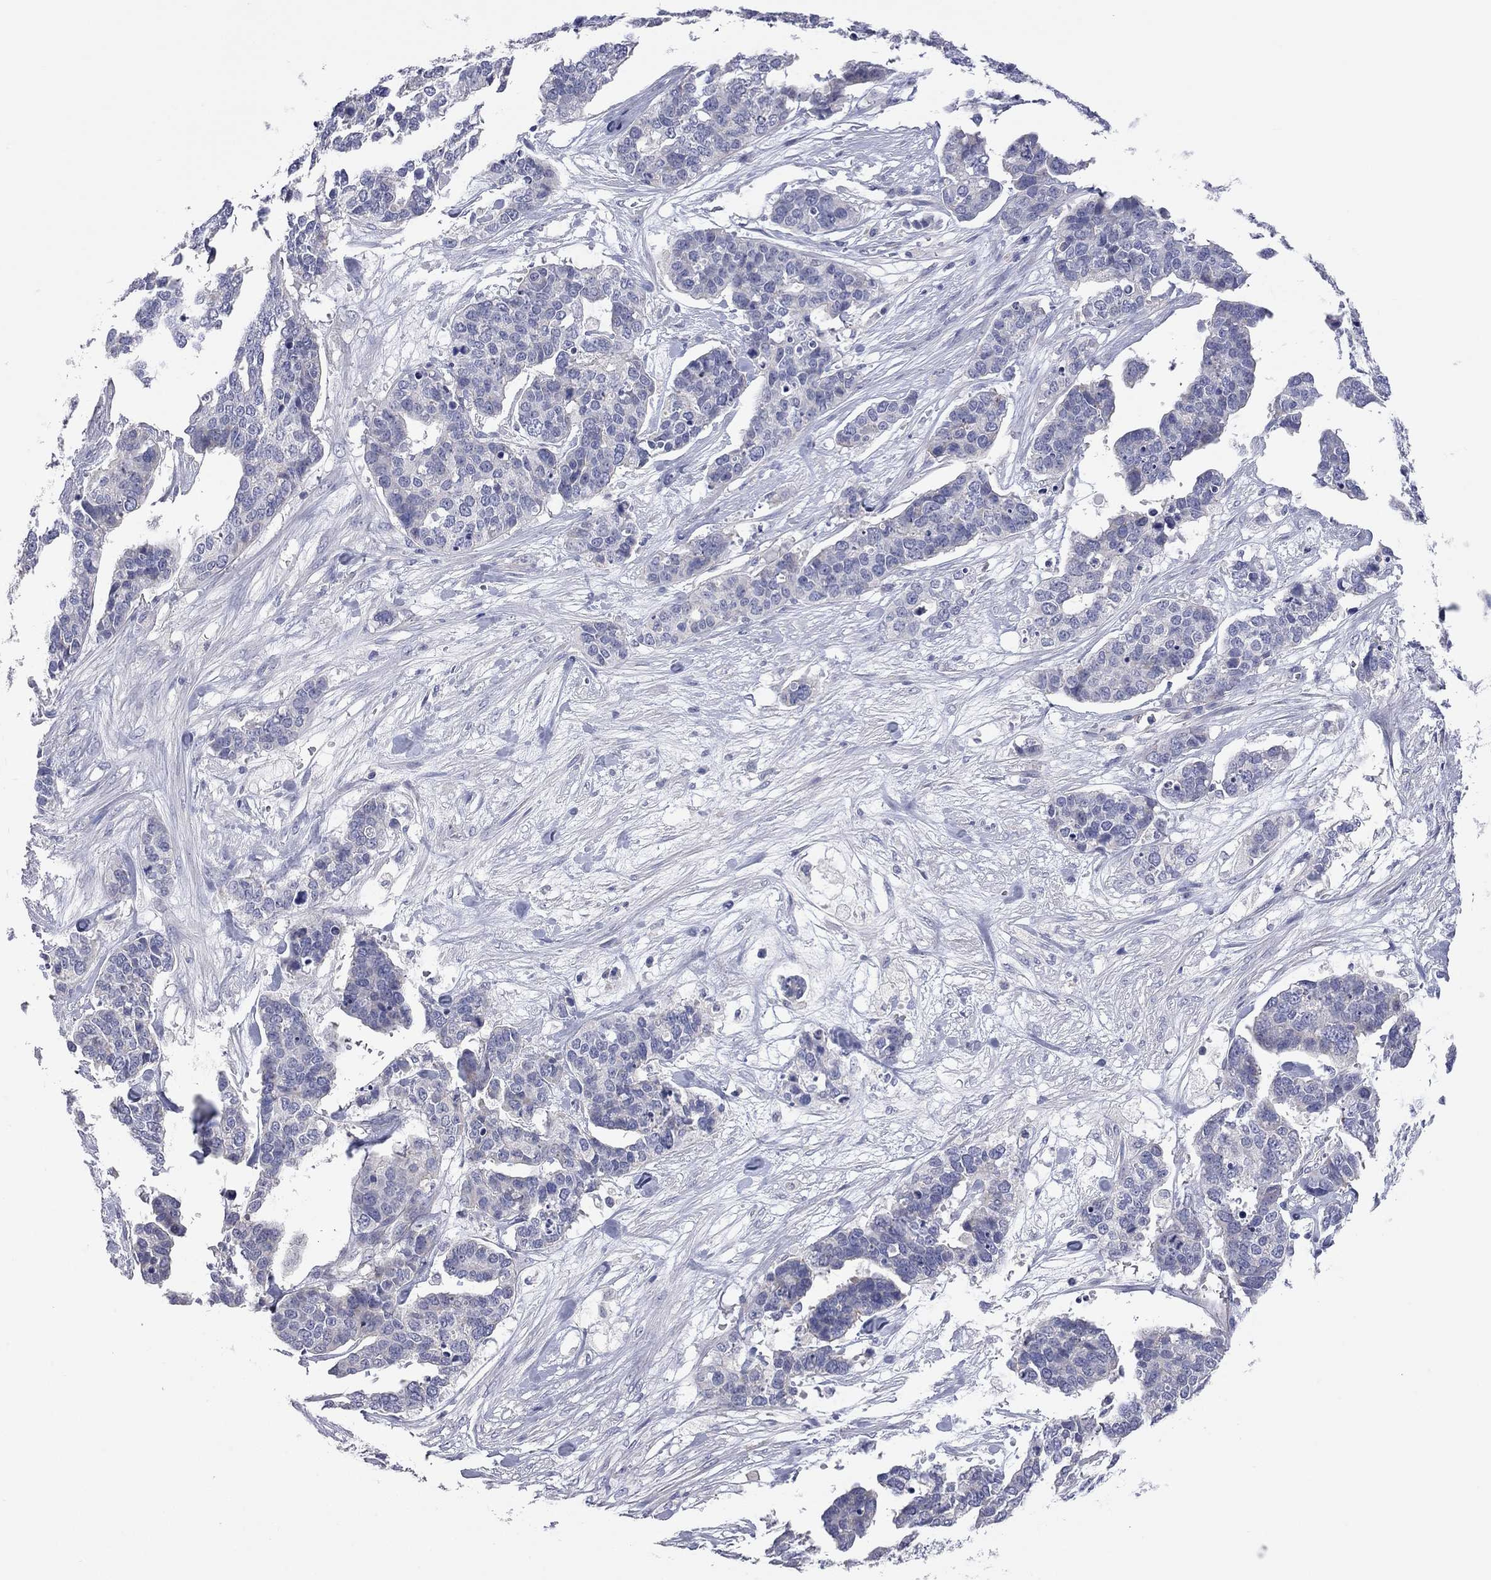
{"staining": {"intensity": "negative", "quantity": "none", "location": "none"}, "tissue": "ovarian cancer", "cell_type": "Tumor cells", "image_type": "cancer", "snomed": [{"axis": "morphology", "description": "Carcinoma, endometroid"}, {"axis": "topography", "description": "Ovary"}], "caption": "IHC histopathology image of neoplastic tissue: human ovarian cancer stained with DAB displays no significant protein positivity in tumor cells. (DAB (3,3'-diaminobenzidine) IHC, high magnification).", "gene": "KCNB1", "patient": {"sex": "female", "age": 65}}